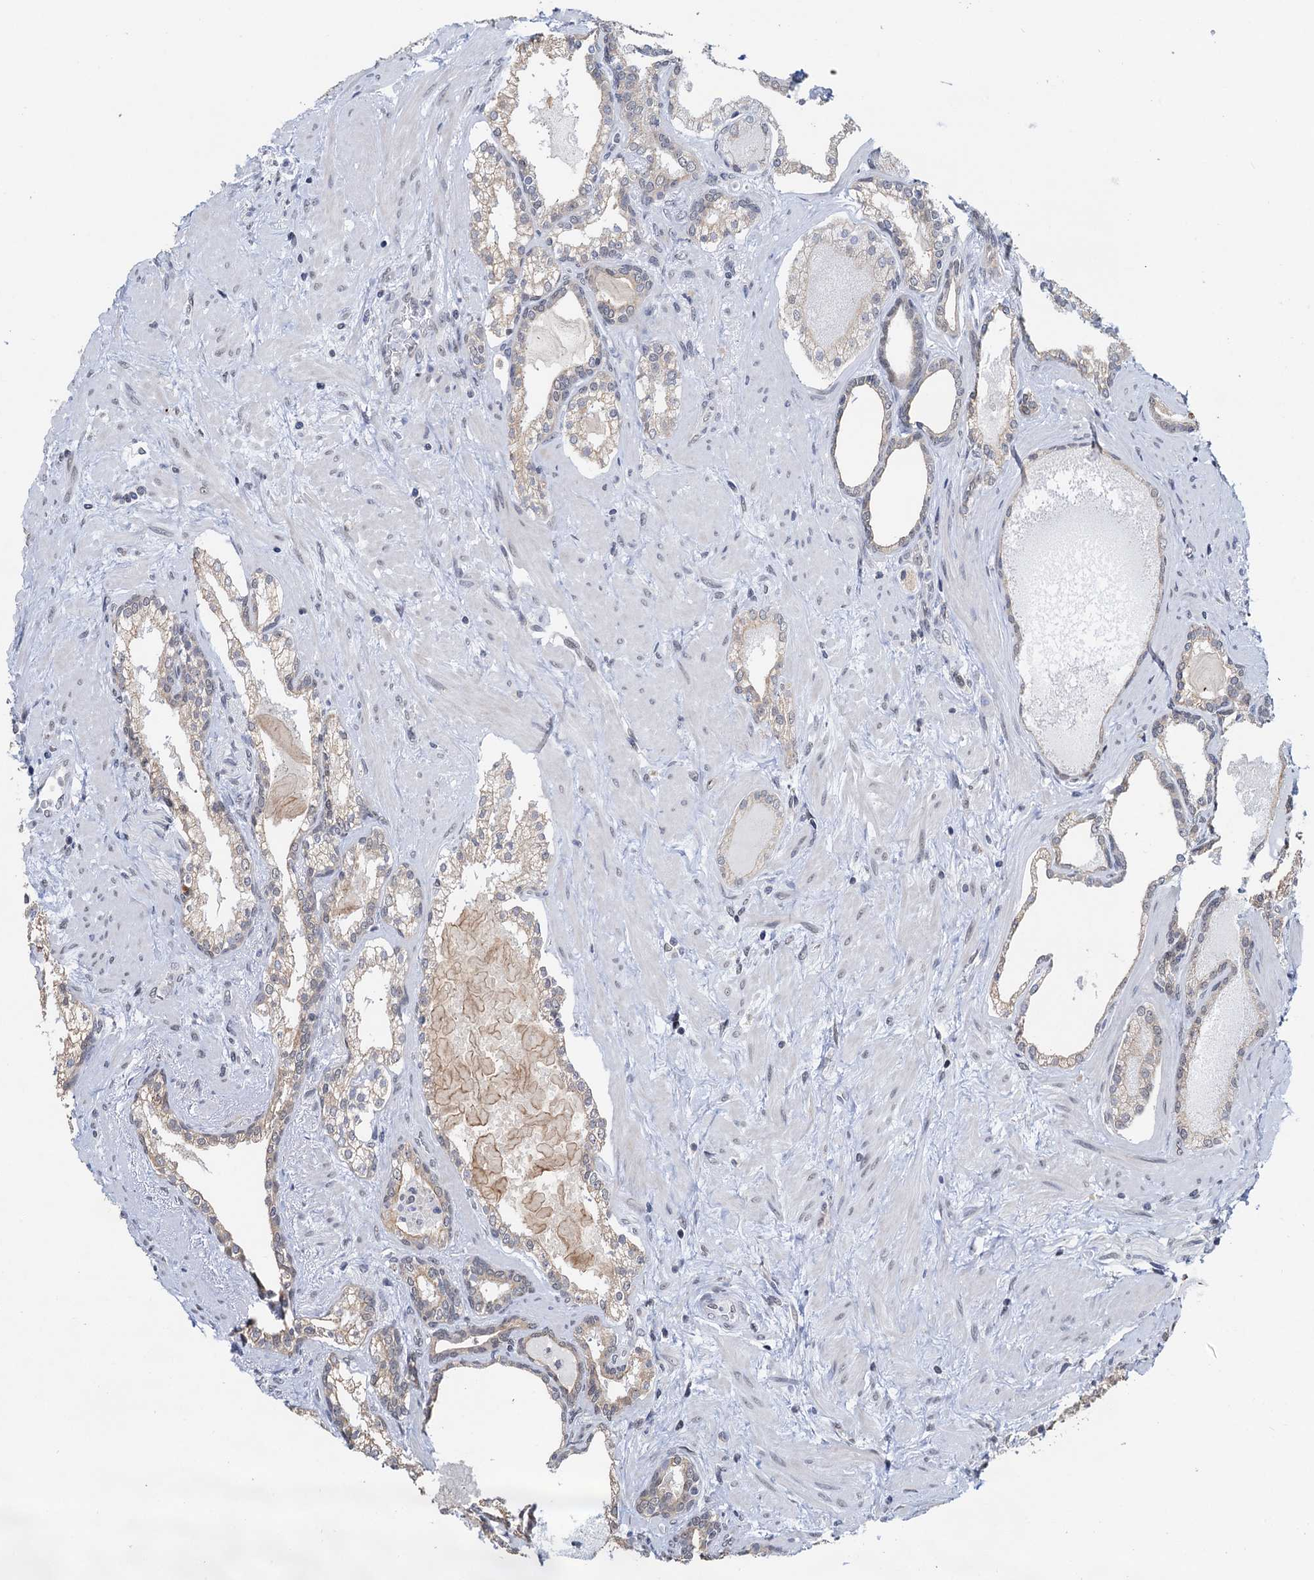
{"staining": {"intensity": "weak", "quantity": "<25%", "location": "cytoplasmic/membranous"}, "tissue": "prostate cancer", "cell_type": "Tumor cells", "image_type": "cancer", "snomed": [{"axis": "morphology", "description": "Adenocarcinoma, High grade"}, {"axis": "topography", "description": "Prostate"}], "caption": "The photomicrograph displays no staining of tumor cells in high-grade adenocarcinoma (prostate).", "gene": "NAT10", "patient": {"sex": "male", "age": 58}}